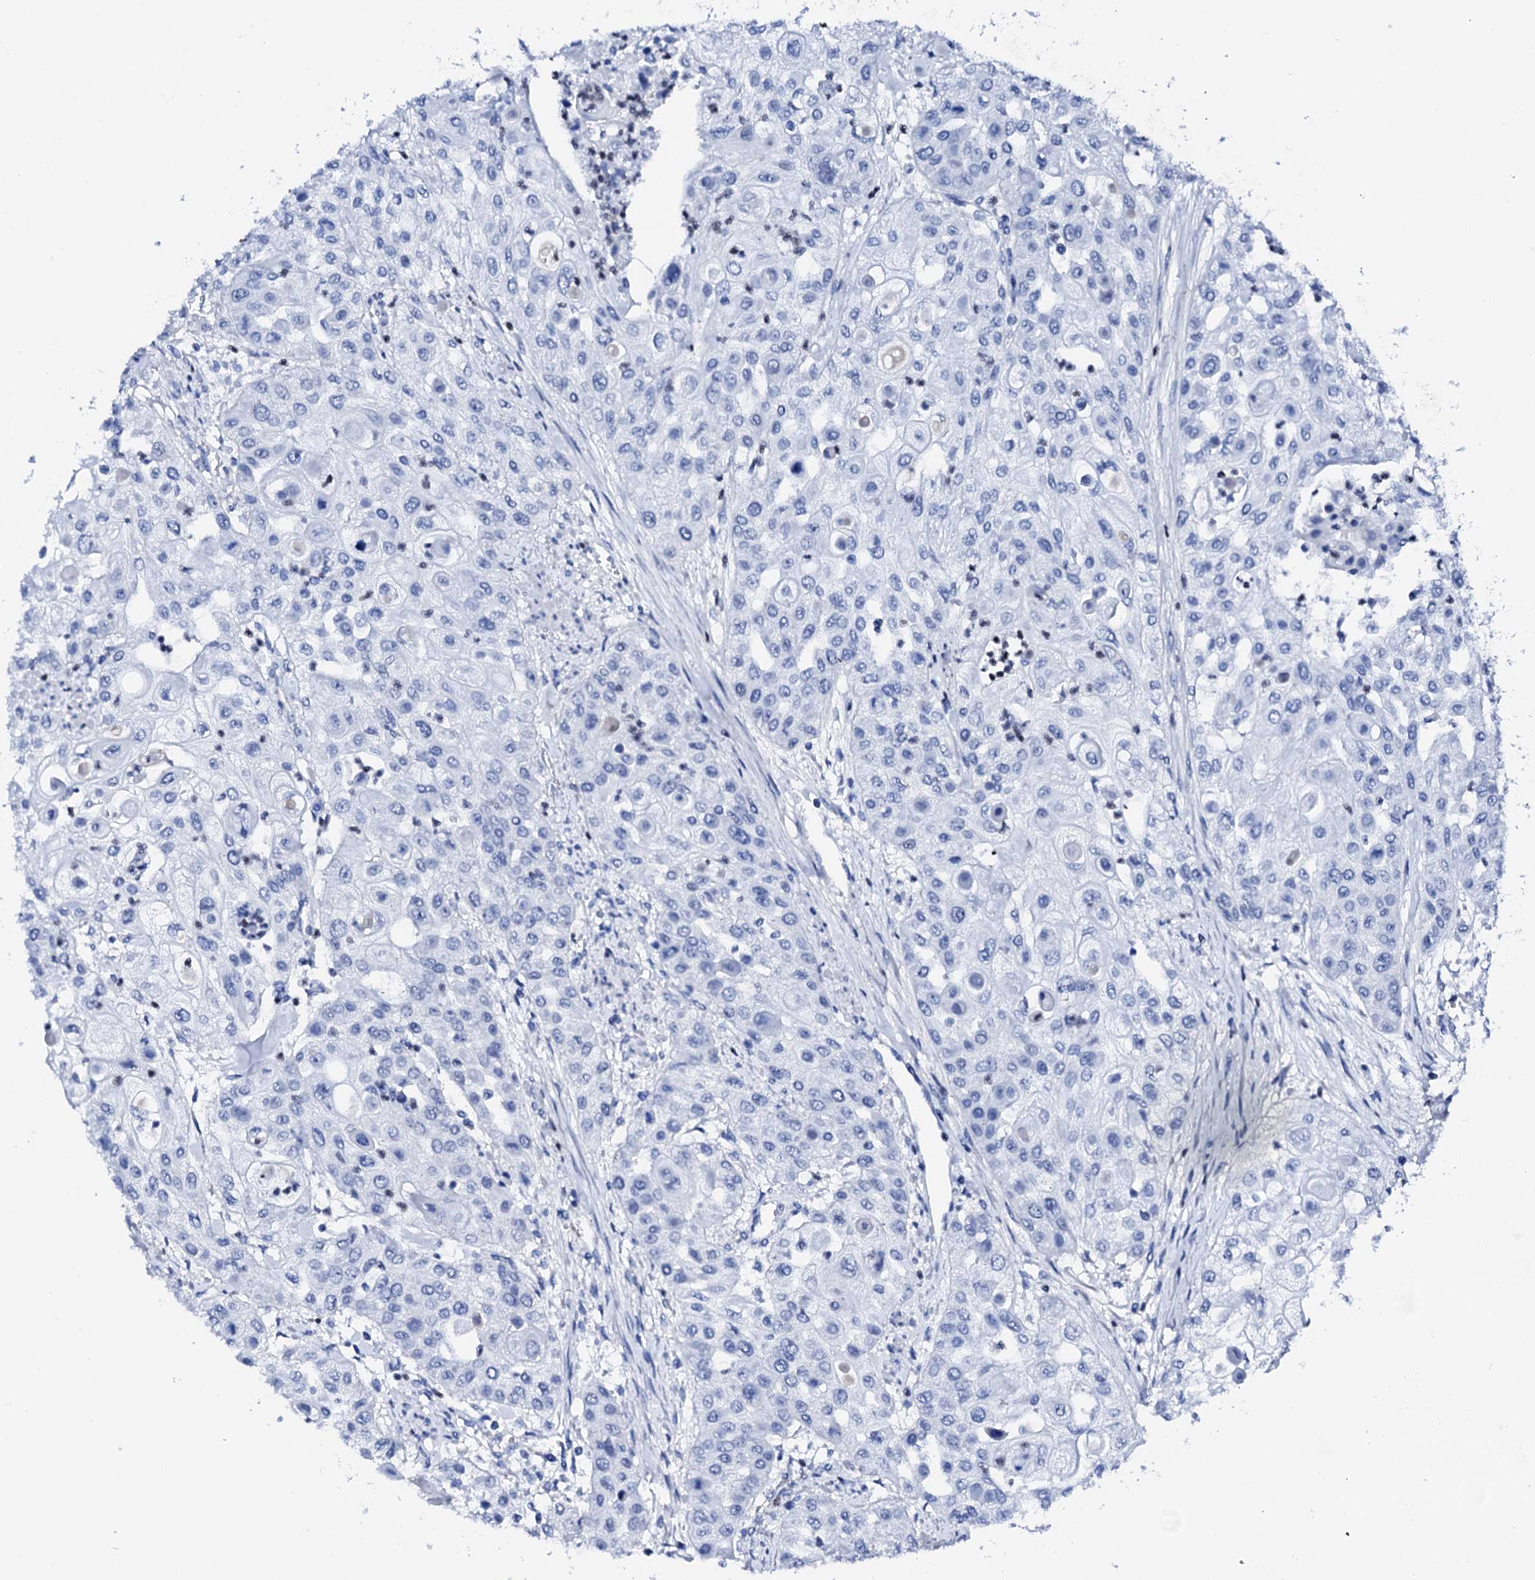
{"staining": {"intensity": "negative", "quantity": "none", "location": "none"}, "tissue": "urothelial cancer", "cell_type": "Tumor cells", "image_type": "cancer", "snomed": [{"axis": "morphology", "description": "Urothelial carcinoma, High grade"}, {"axis": "topography", "description": "Urinary bladder"}], "caption": "Tumor cells show no significant staining in urothelial cancer.", "gene": "NRIP2", "patient": {"sex": "female", "age": 79}}